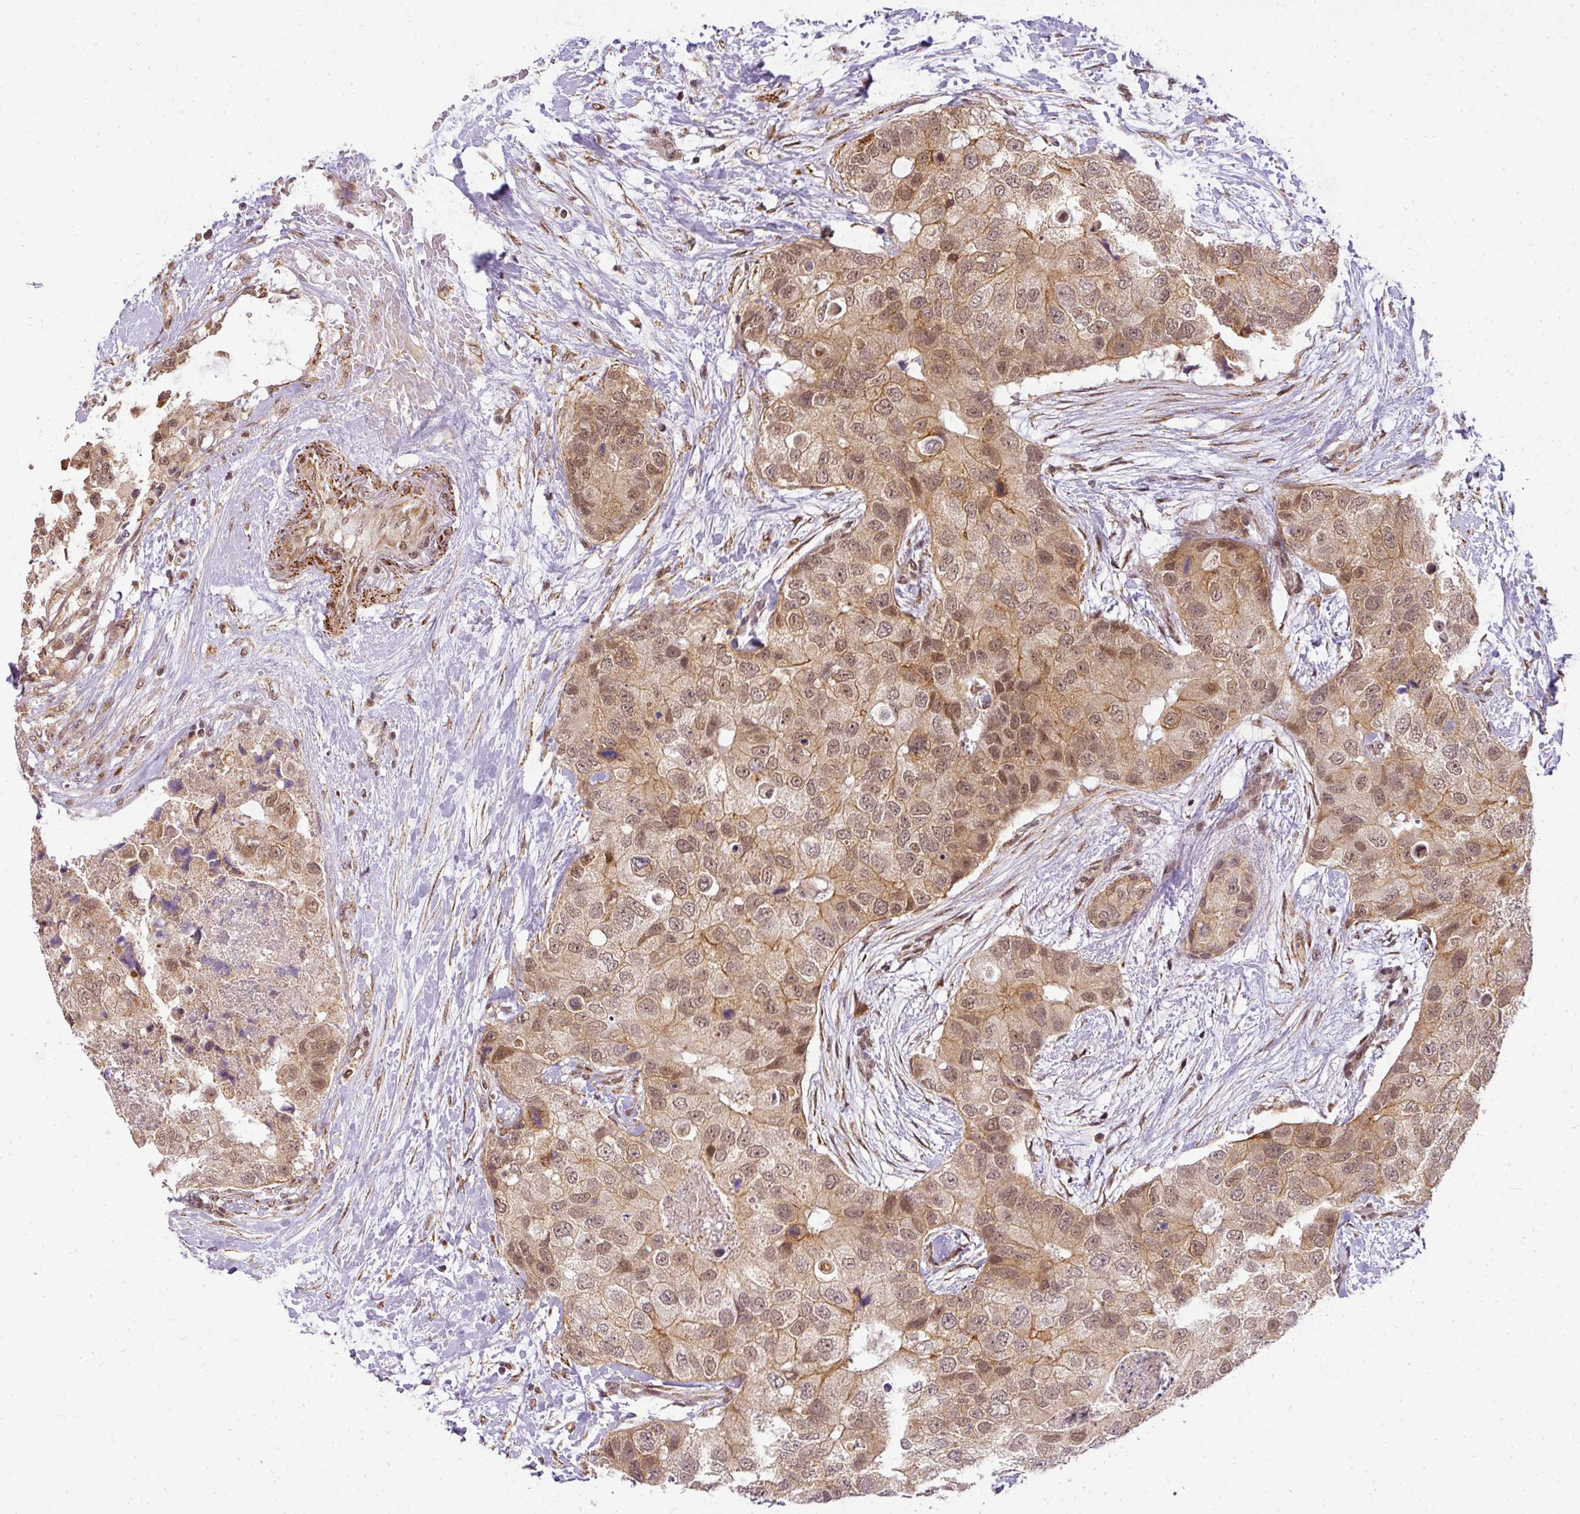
{"staining": {"intensity": "moderate", "quantity": ">75%", "location": "cytoplasmic/membranous,nuclear"}, "tissue": "breast cancer", "cell_type": "Tumor cells", "image_type": "cancer", "snomed": [{"axis": "morphology", "description": "Duct carcinoma"}, {"axis": "topography", "description": "Breast"}], "caption": "IHC of breast cancer reveals medium levels of moderate cytoplasmic/membranous and nuclear expression in about >75% of tumor cells. Using DAB (brown) and hematoxylin (blue) stains, captured at high magnification using brightfield microscopy.", "gene": "C1orf226", "patient": {"sex": "female", "age": 62}}